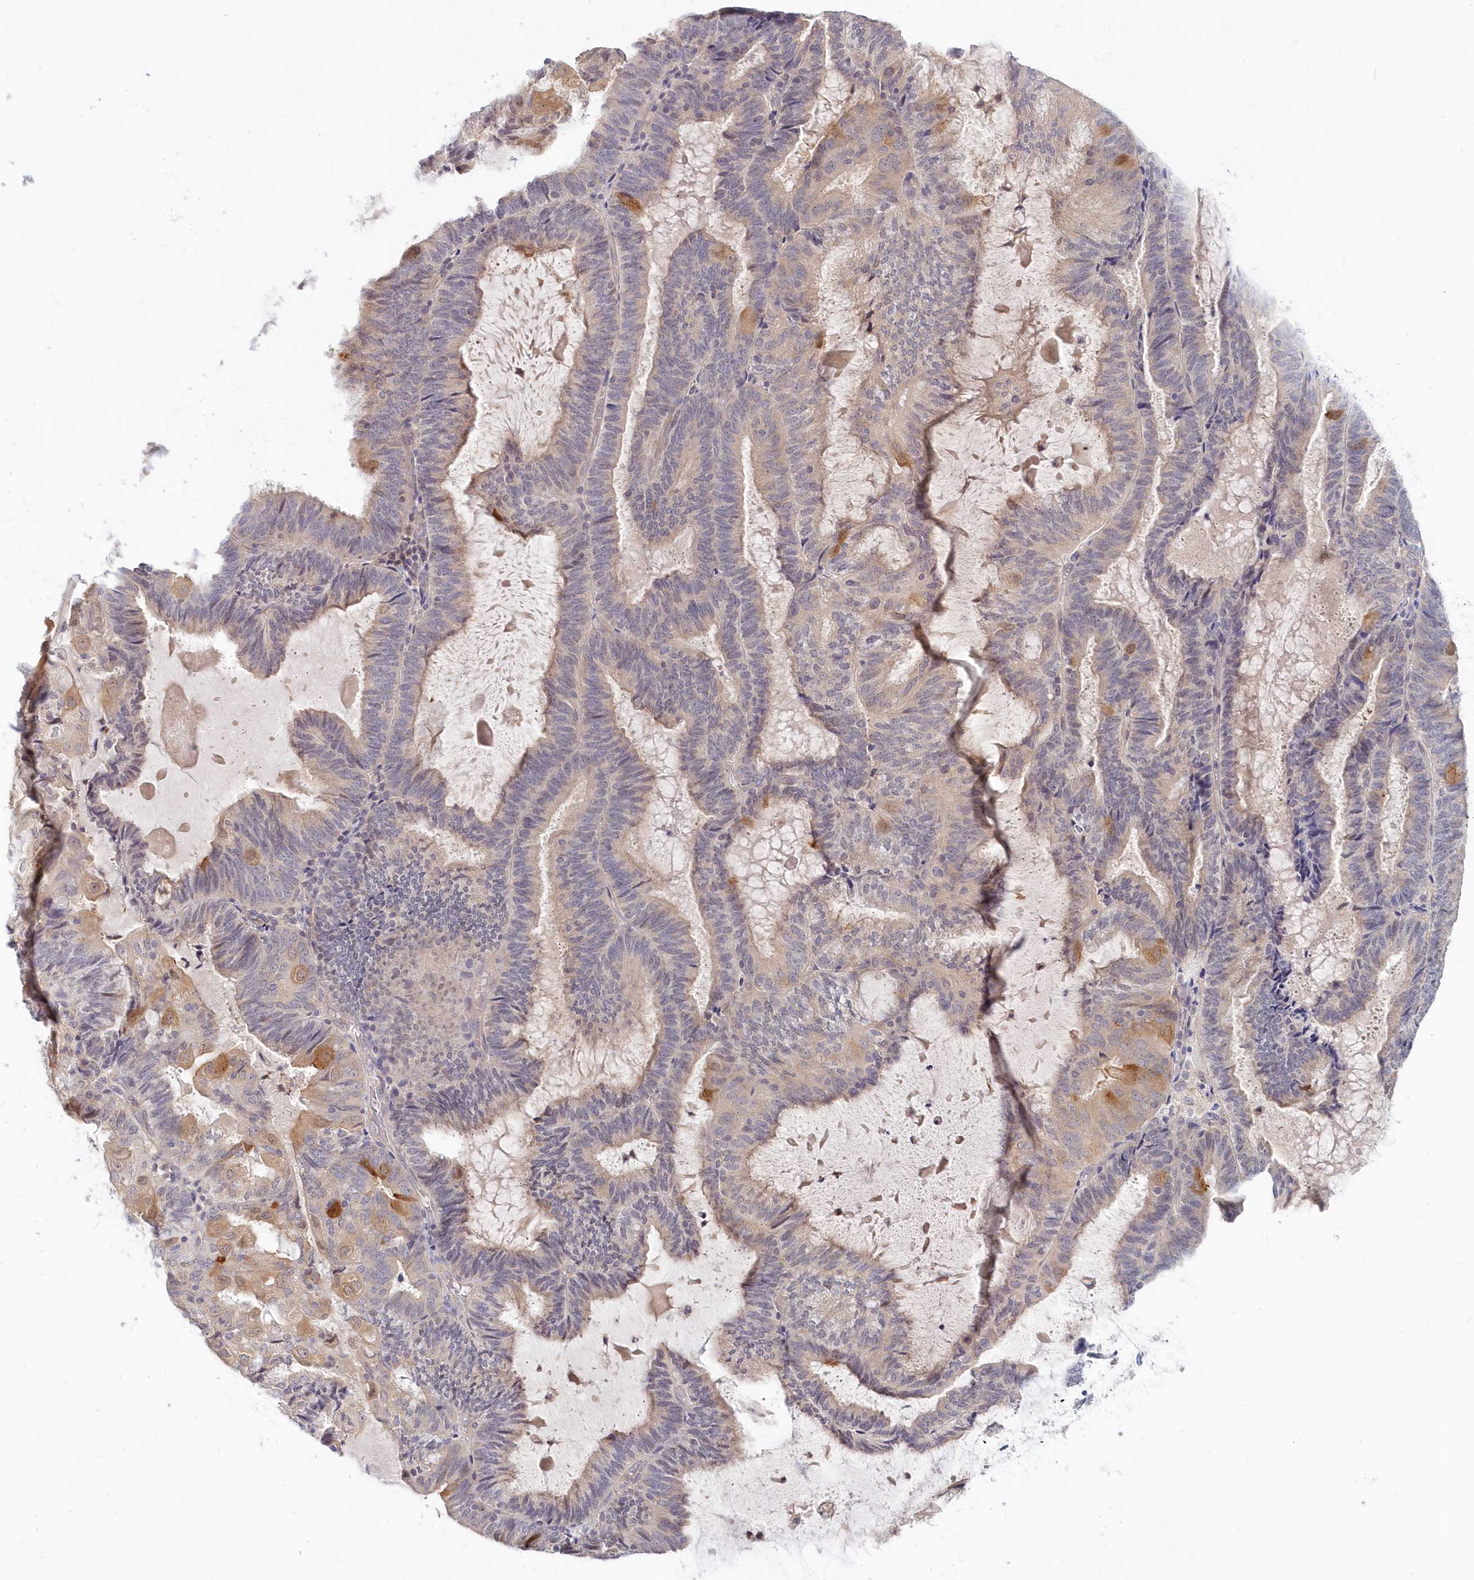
{"staining": {"intensity": "negative", "quantity": "none", "location": "none"}, "tissue": "endometrial cancer", "cell_type": "Tumor cells", "image_type": "cancer", "snomed": [{"axis": "morphology", "description": "Adenocarcinoma, NOS"}, {"axis": "topography", "description": "Endometrium"}], "caption": "This is a photomicrograph of immunohistochemistry staining of endometrial adenocarcinoma, which shows no expression in tumor cells. (DAB IHC, high magnification).", "gene": "KATNA1", "patient": {"sex": "female", "age": 81}}